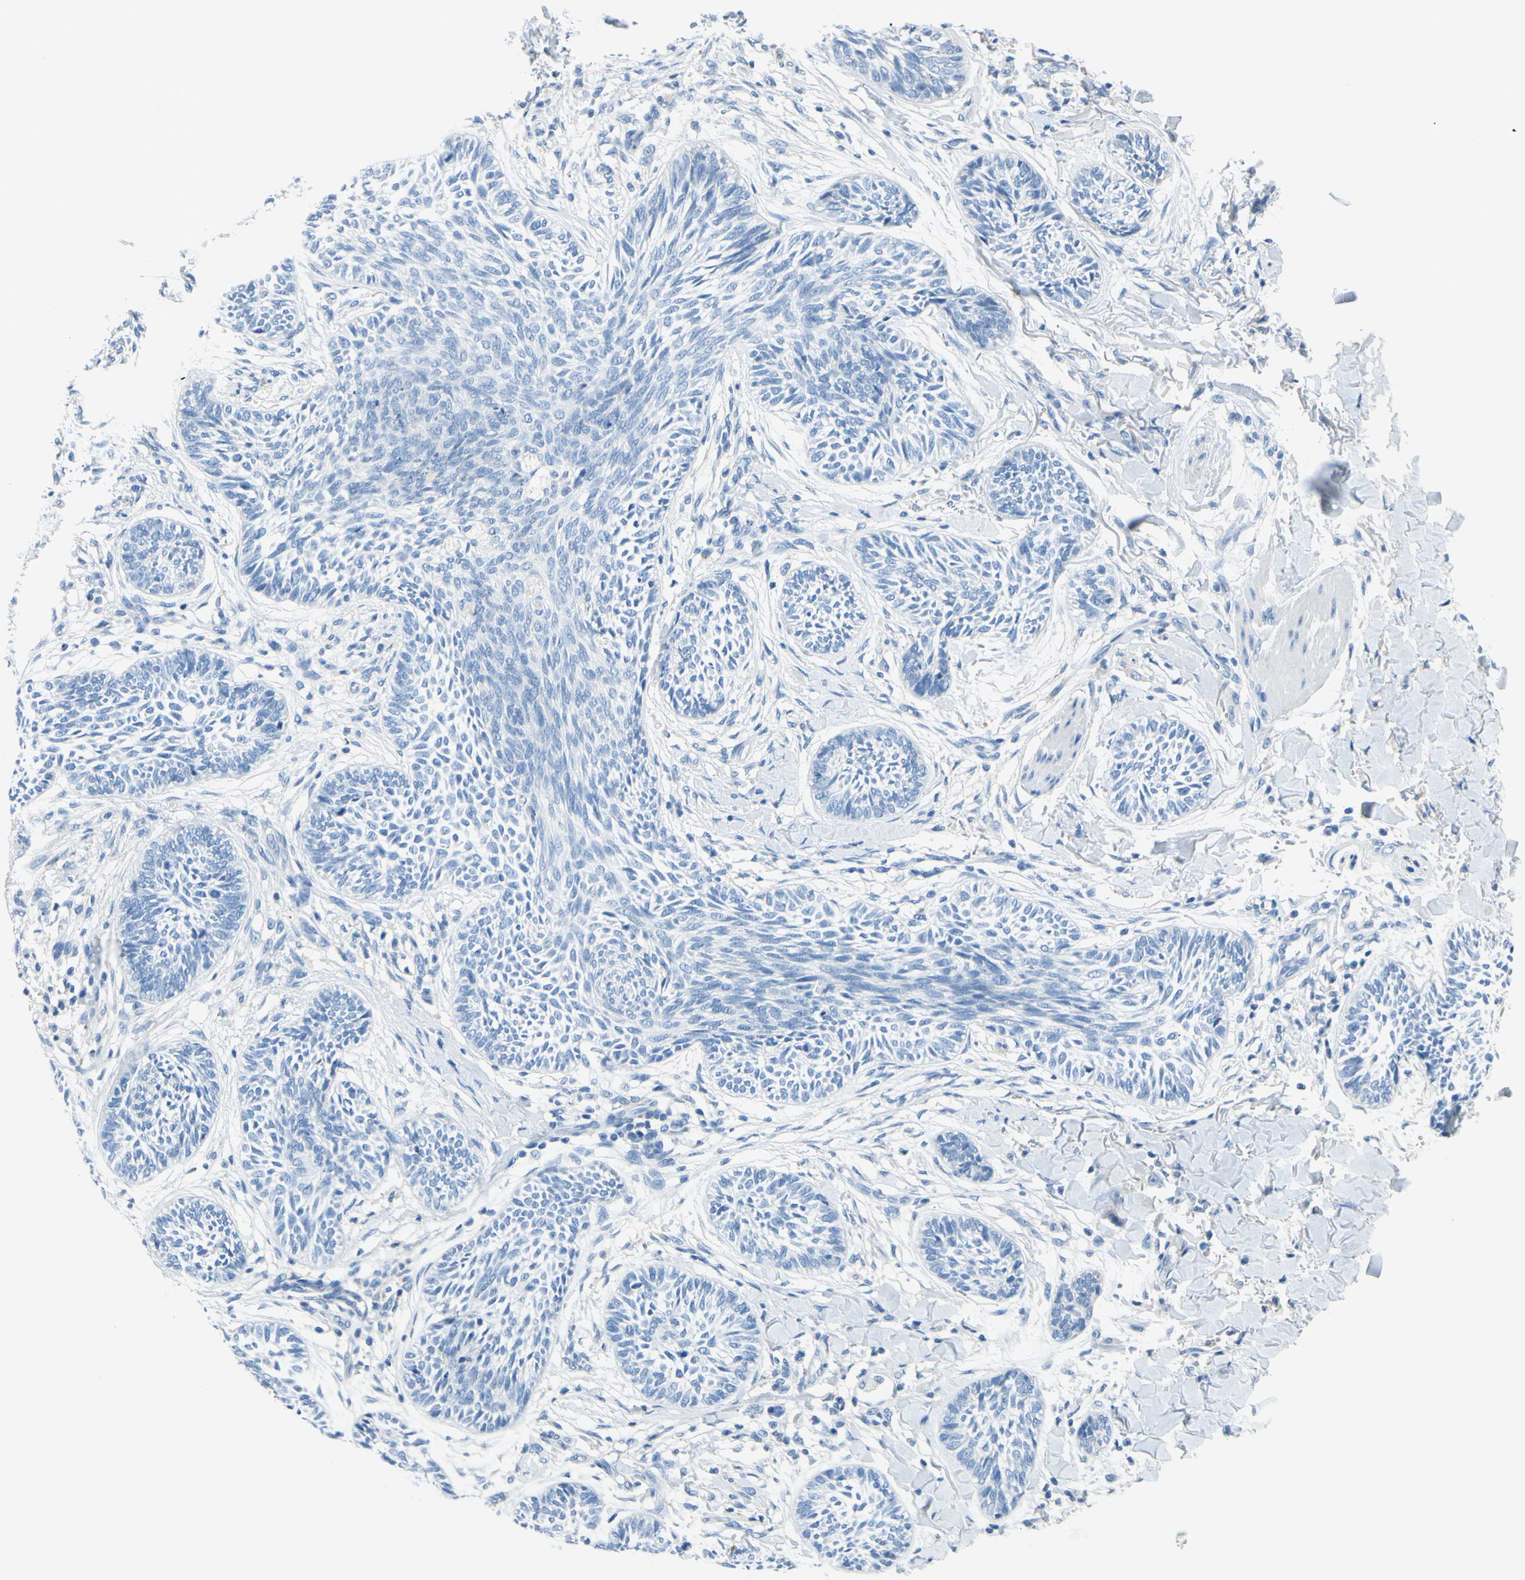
{"staining": {"intensity": "negative", "quantity": "none", "location": "none"}, "tissue": "skin cancer", "cell_type": "Tumor cells", "image_type": "cancer", "snomed": [{"axis": "morphology", "description": "Papilloma, NOS"}, {"axis": "morphology", "description": "Basal cell carcinoma"}, {"axis": "topography", "description": "Skin"}], "caption": "This is an immunohistochemistry (IHC) histopathology image of human skin basal cell carcinoma. There is no staining in tumor cells.", "gene": "CDH10", "patient": {"sex": "male", "age": 87}}